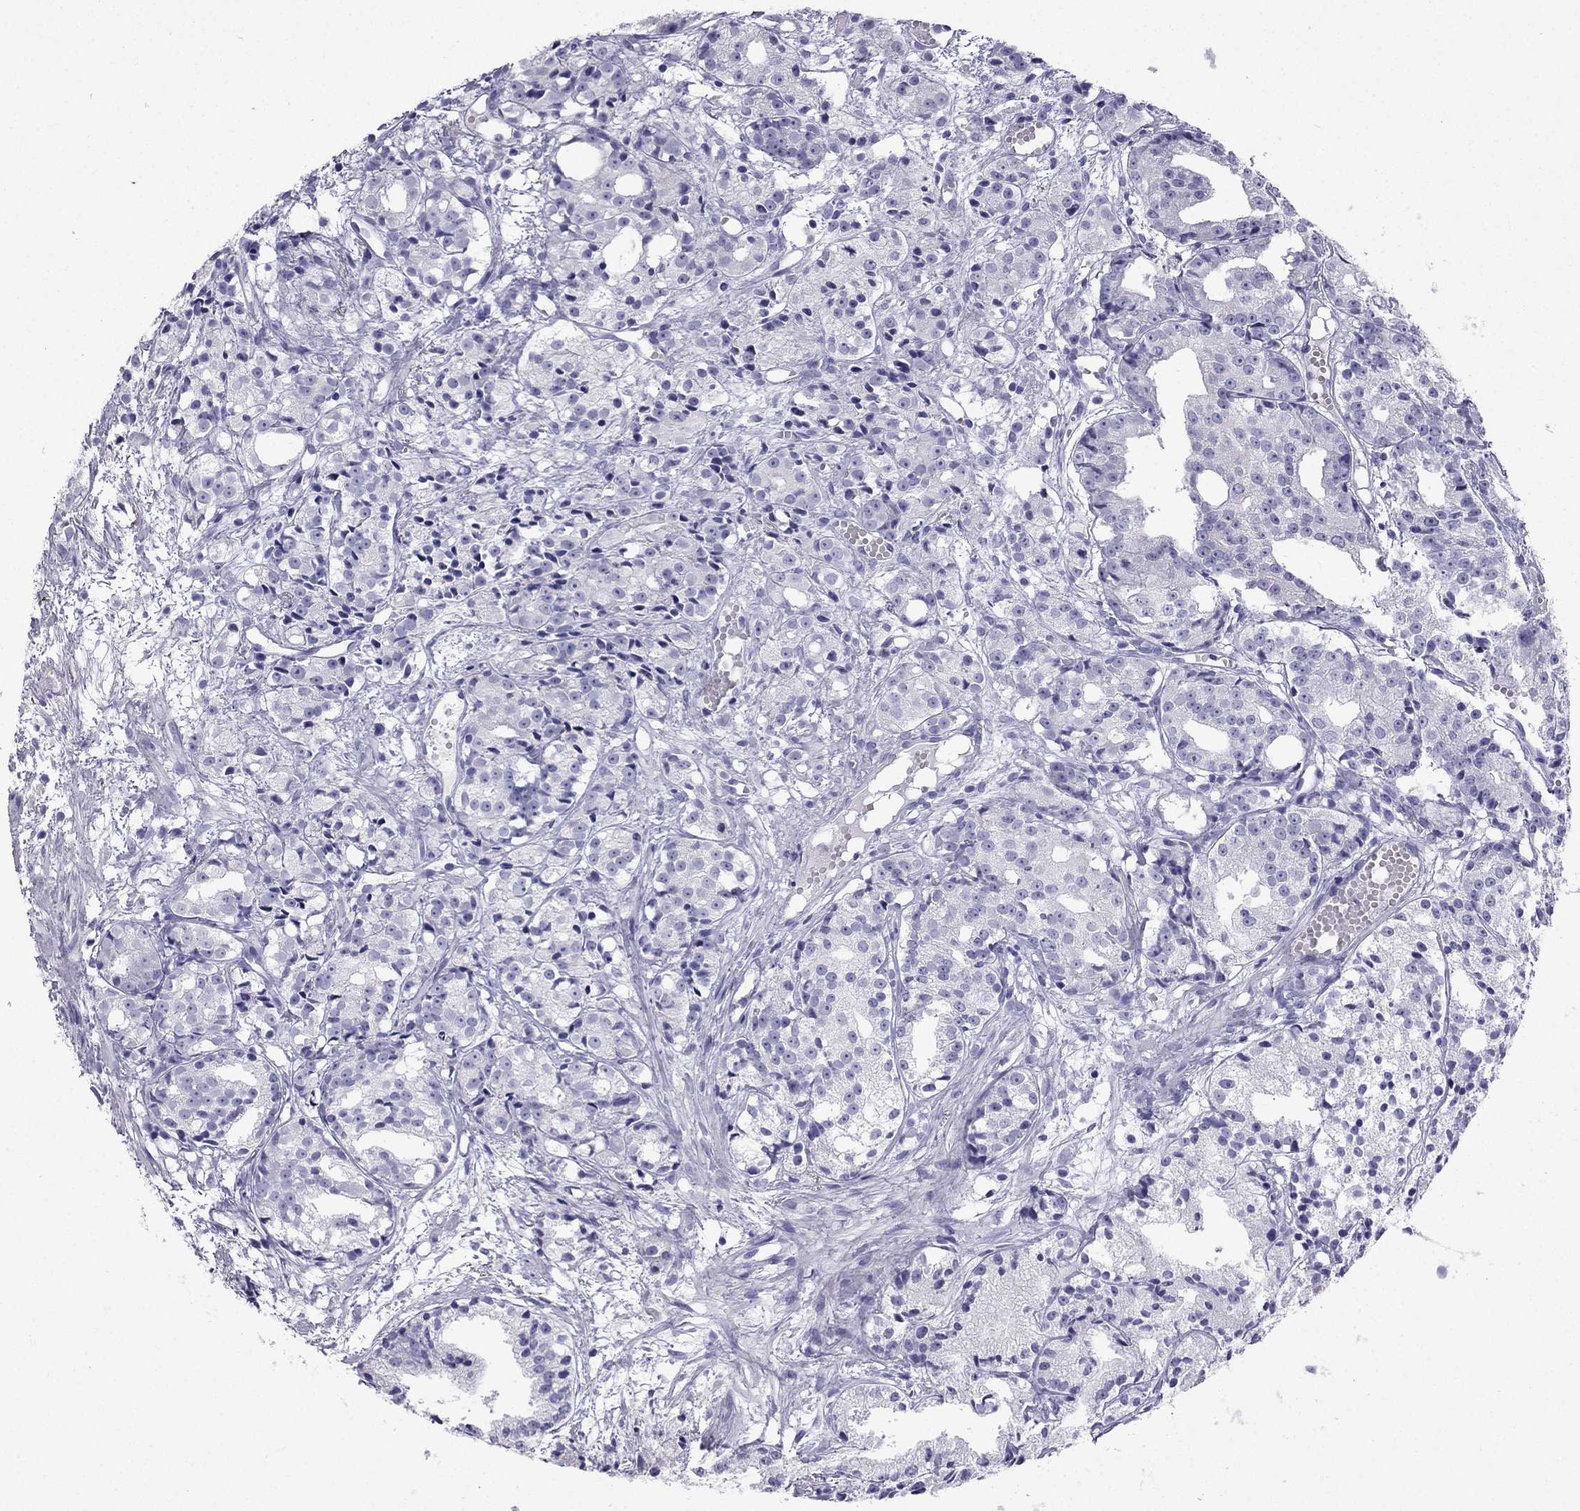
{"staining": {"intensity": "negative", "quantity": "none", "location": "none"}, "tissue": "prostate cancer", "cell_type": "Tumor cells", "image_type": "cancer", "snomed": [{"axis": "morphology", "description": "Adenocarcinoma, Medium grade"}, {"axis": "topography", "description": "Prostate"}], "caption": "This is an immunohistochemistry histopathology image of prostate cancer. There is no expression in tumor cells.", "gene": "GJA8", "patient": {"sex": "male", "age": 74}}